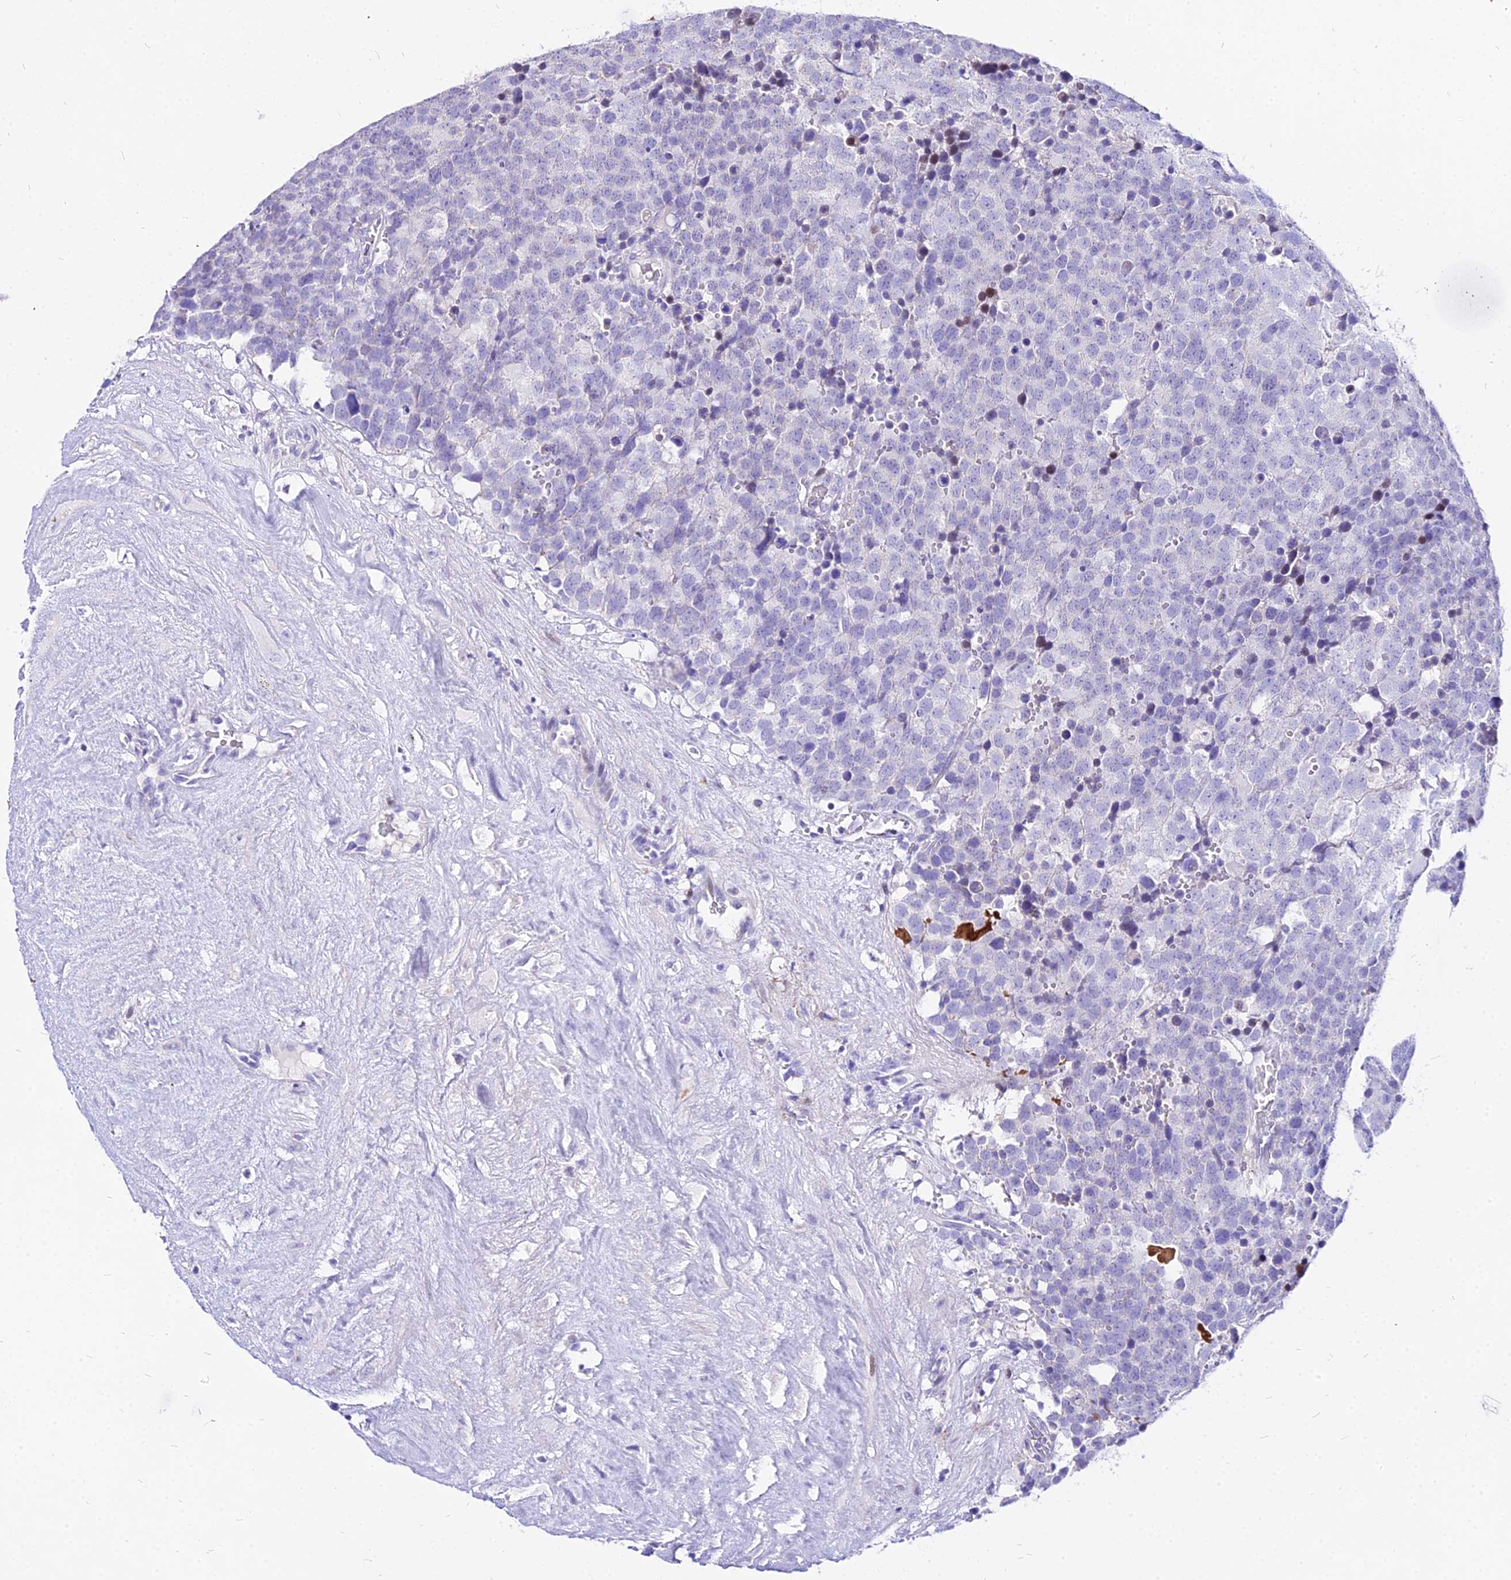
{"staining": {"intensity": "negative", "quantity": "none", "location": "none"}, "tissue": "testis cancer", "cell_type": "Tumor cells", "image_type": "cancer", "snomed": [{"axis": "morphology", "description": "Seminoma, NOS"}, {"axis": "topography", "description": "Testis"}], "caption": "Human seminoma (testis) stained for a protein using immunohistochemistry exhibits no positivity in tumor cells.", "gene": "CARD18", "patient": {"sex": "male", "age": 71}}